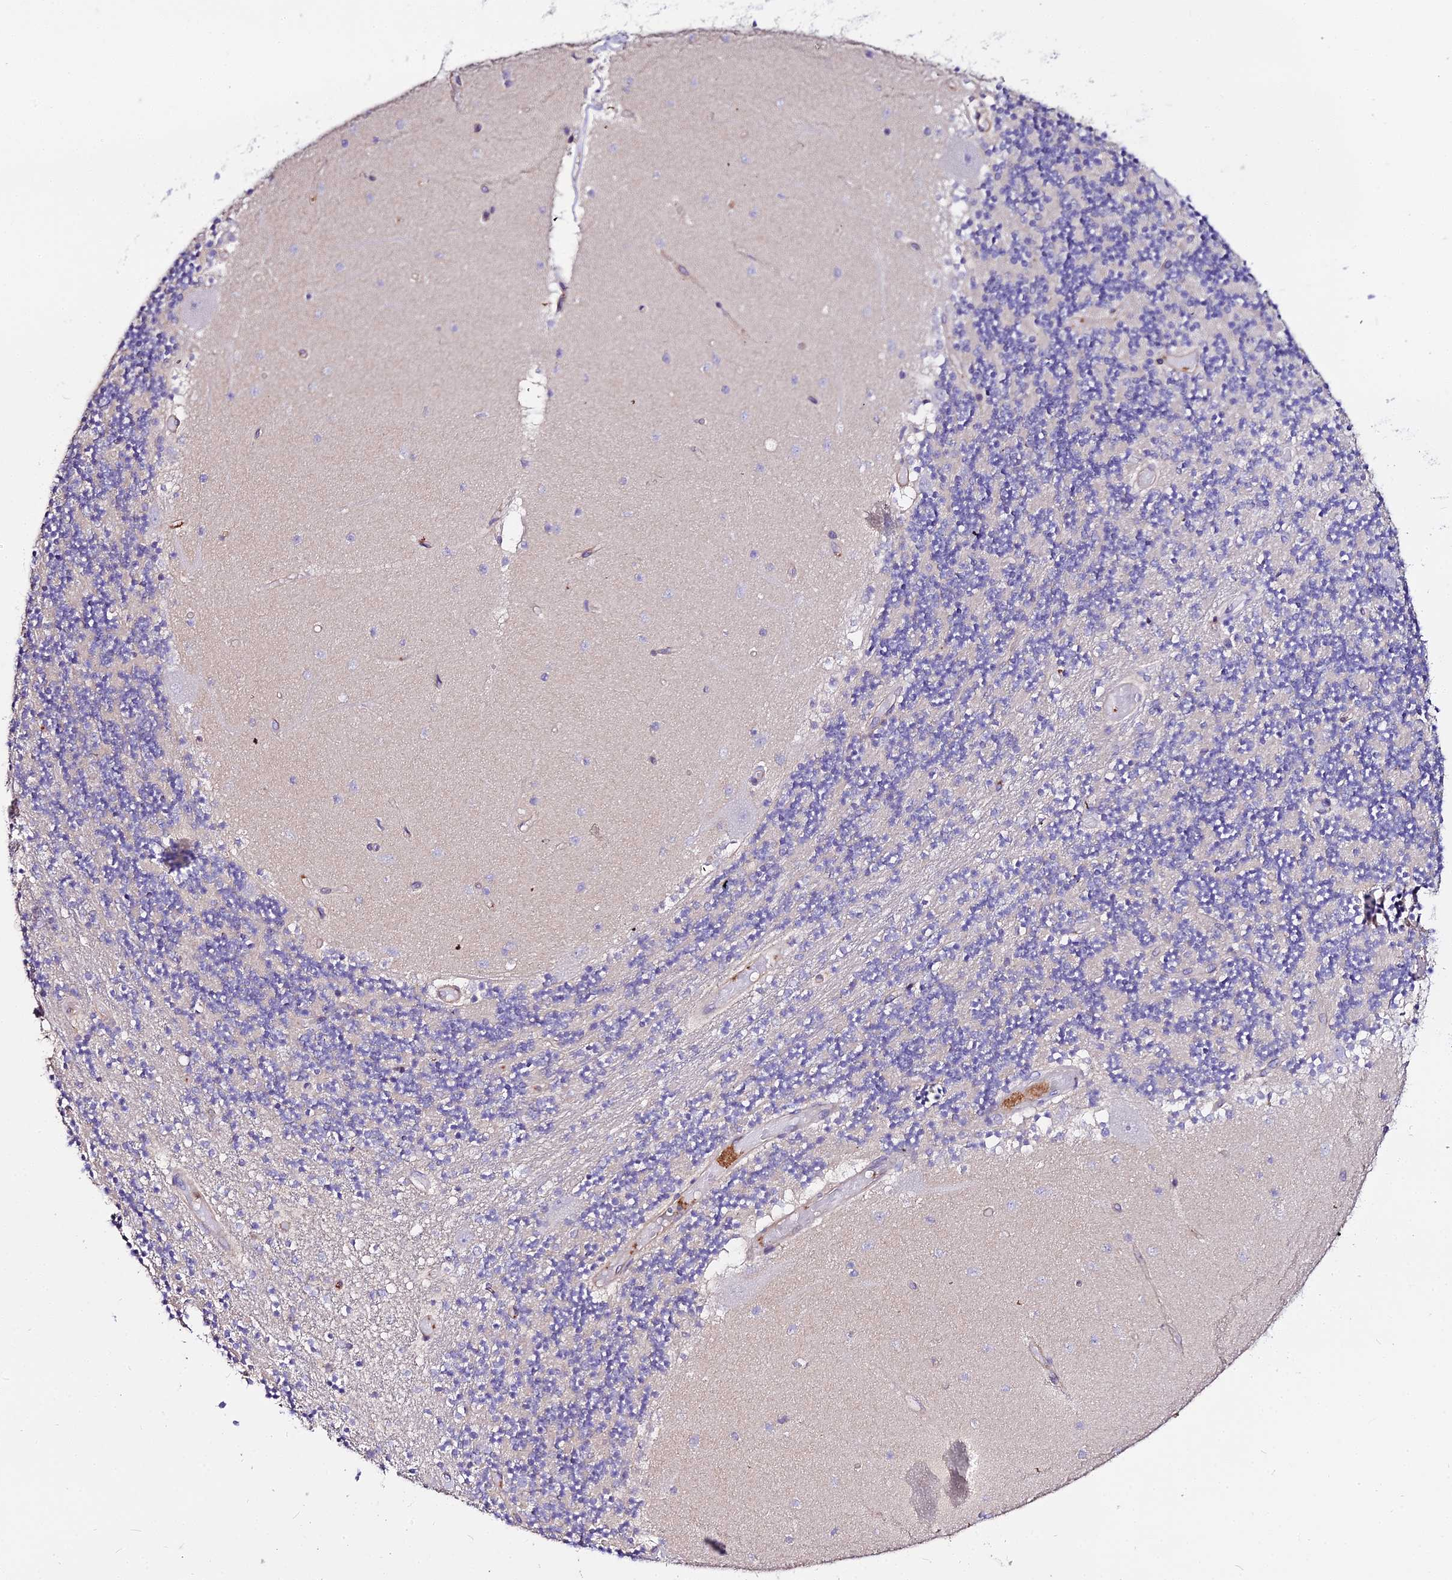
{"staining": {"intensity": "negative", "quantity": "none", "location": "none"}, "tissue": "cerebellum", "cell_type": "Cells in granular layer", "image_type": "normal", "snomed": [{"axis": "morphology", "description": "Normal tissue, NOS"}, {"axis": "topography", "description": "Cerebellum"}], "caption": "Cerebellum stained for a protein using immunohistochemistry (IHC) shows no positivity cells in granular layer.", "gene": "GLYAT", "patient": {"sex": "female", "age": 28}}